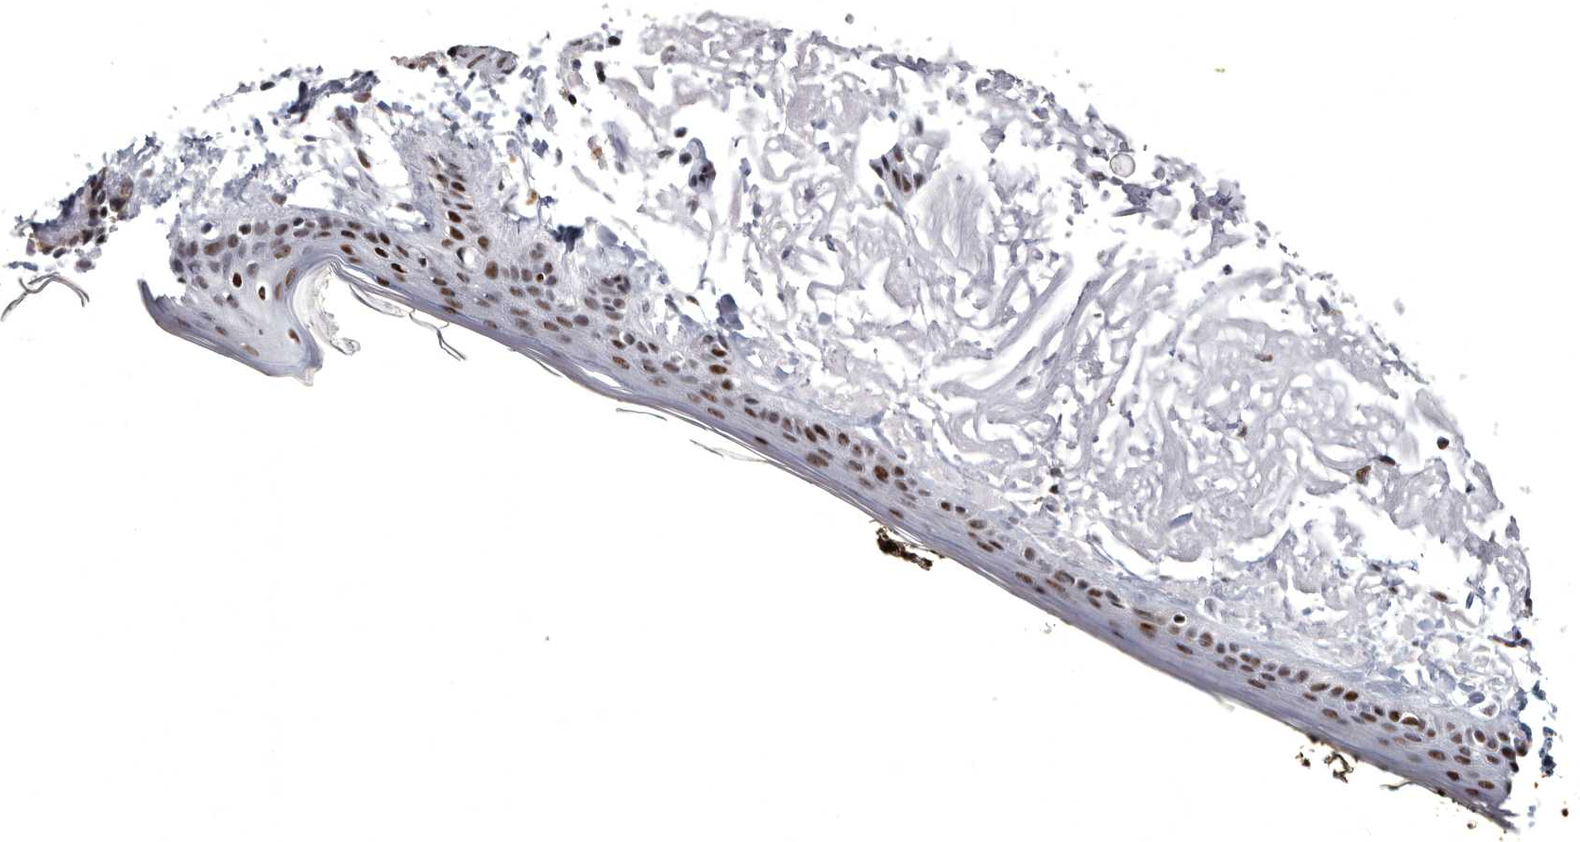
{"staining": {"intensity": "negative", "quantity": "none", "location": "none"}, "tissue": "skin", "cell_type": "Fibroblasts", "image_type": "normal", "snomed": [{"axis": "morphology", "description": "Normal tissue, NOS"}, {"axis": "topography", "description": "Skin"}, {"axis": "topography", "description": "Skeletal muscle"}], "caption": "Immunohistochemical staining of unremarkable skin shows no significant staining in fibroblasts. (DAB (3,3'-diaminobenzidine) immunohistochemistry (IHC) visualized using brightfield microscopy, high magnification).", "gene": "WRAP73", "patient": {"sex": "male", "age": 83}}